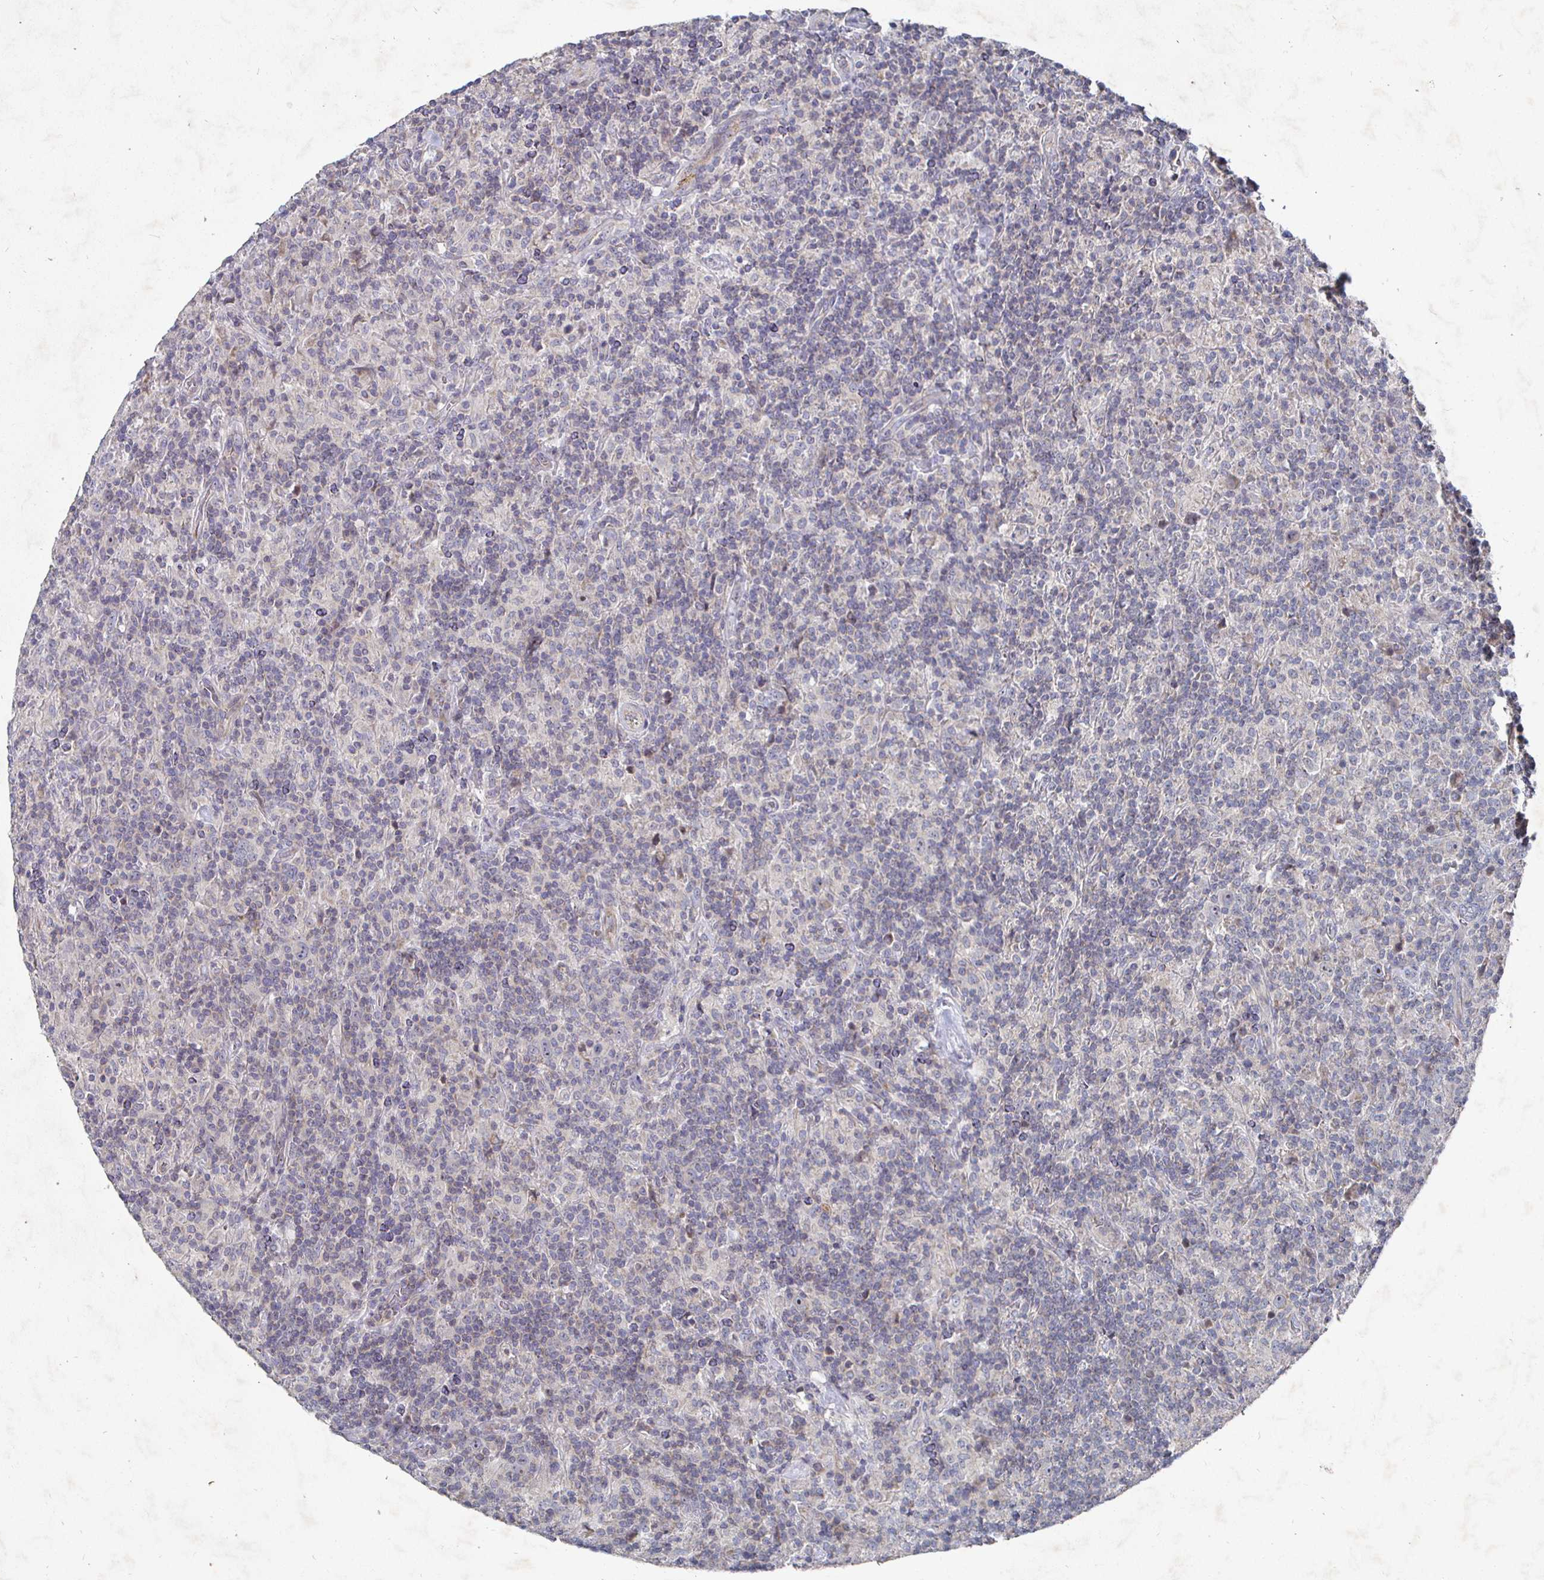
{"staining": {"intensity": "negative", "quantity": "none", "location": "none"}, "tissue": "lymphoma", "cell_type": "Tumor cells", "image_type": "cancer", "snomed": [{"axis": "morphology", "description": "Hodgkin's disease, NOS"}, {"axis": "topography", "description": "Lymph node"}], "caption": "Lymphoma stained for a protein using immunohistochemistry exhibits no positivity tumor cells.", "gene": "NRSN1", "patient": {"sex": "male", "age": 70}}